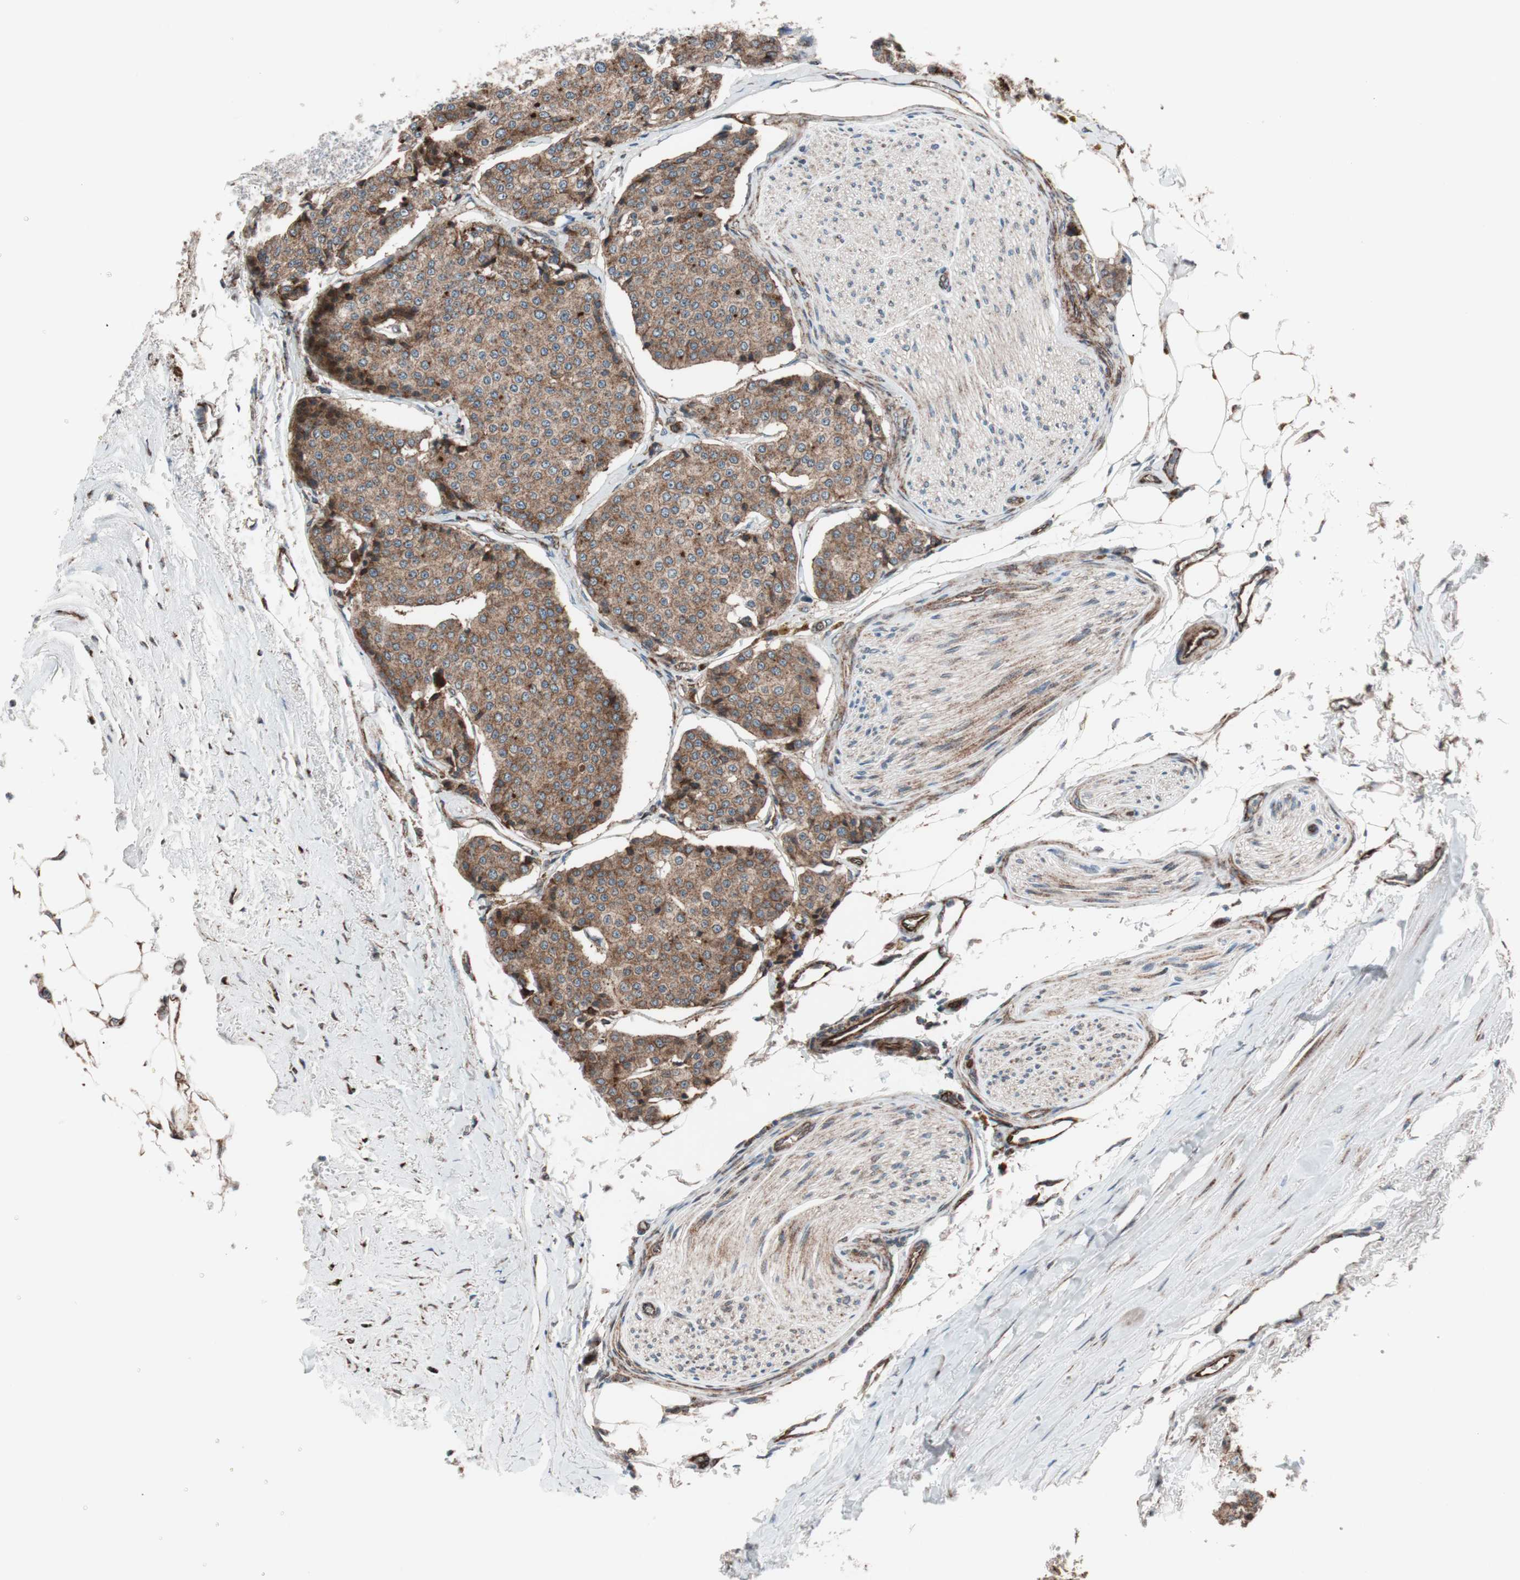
{"staining": {"intensity": "strong", "quantity": ">75%", "location": "cytoplasmic/membranous"}, "tissue": "carcinoid", "cell_type": "Tumor cells", "image_type": "cancer", "snomed": [{"axis": "morphology", "description": "Carcinoid, malignant, NOS"}, {"axis": "topography", "description": "Colon"}], "caption": "Human carcinoid stained with a protein marker reveals strong staining in tumor cells.", "gene": "CCL14", "patient": {"sex": "female", "age": 61}}